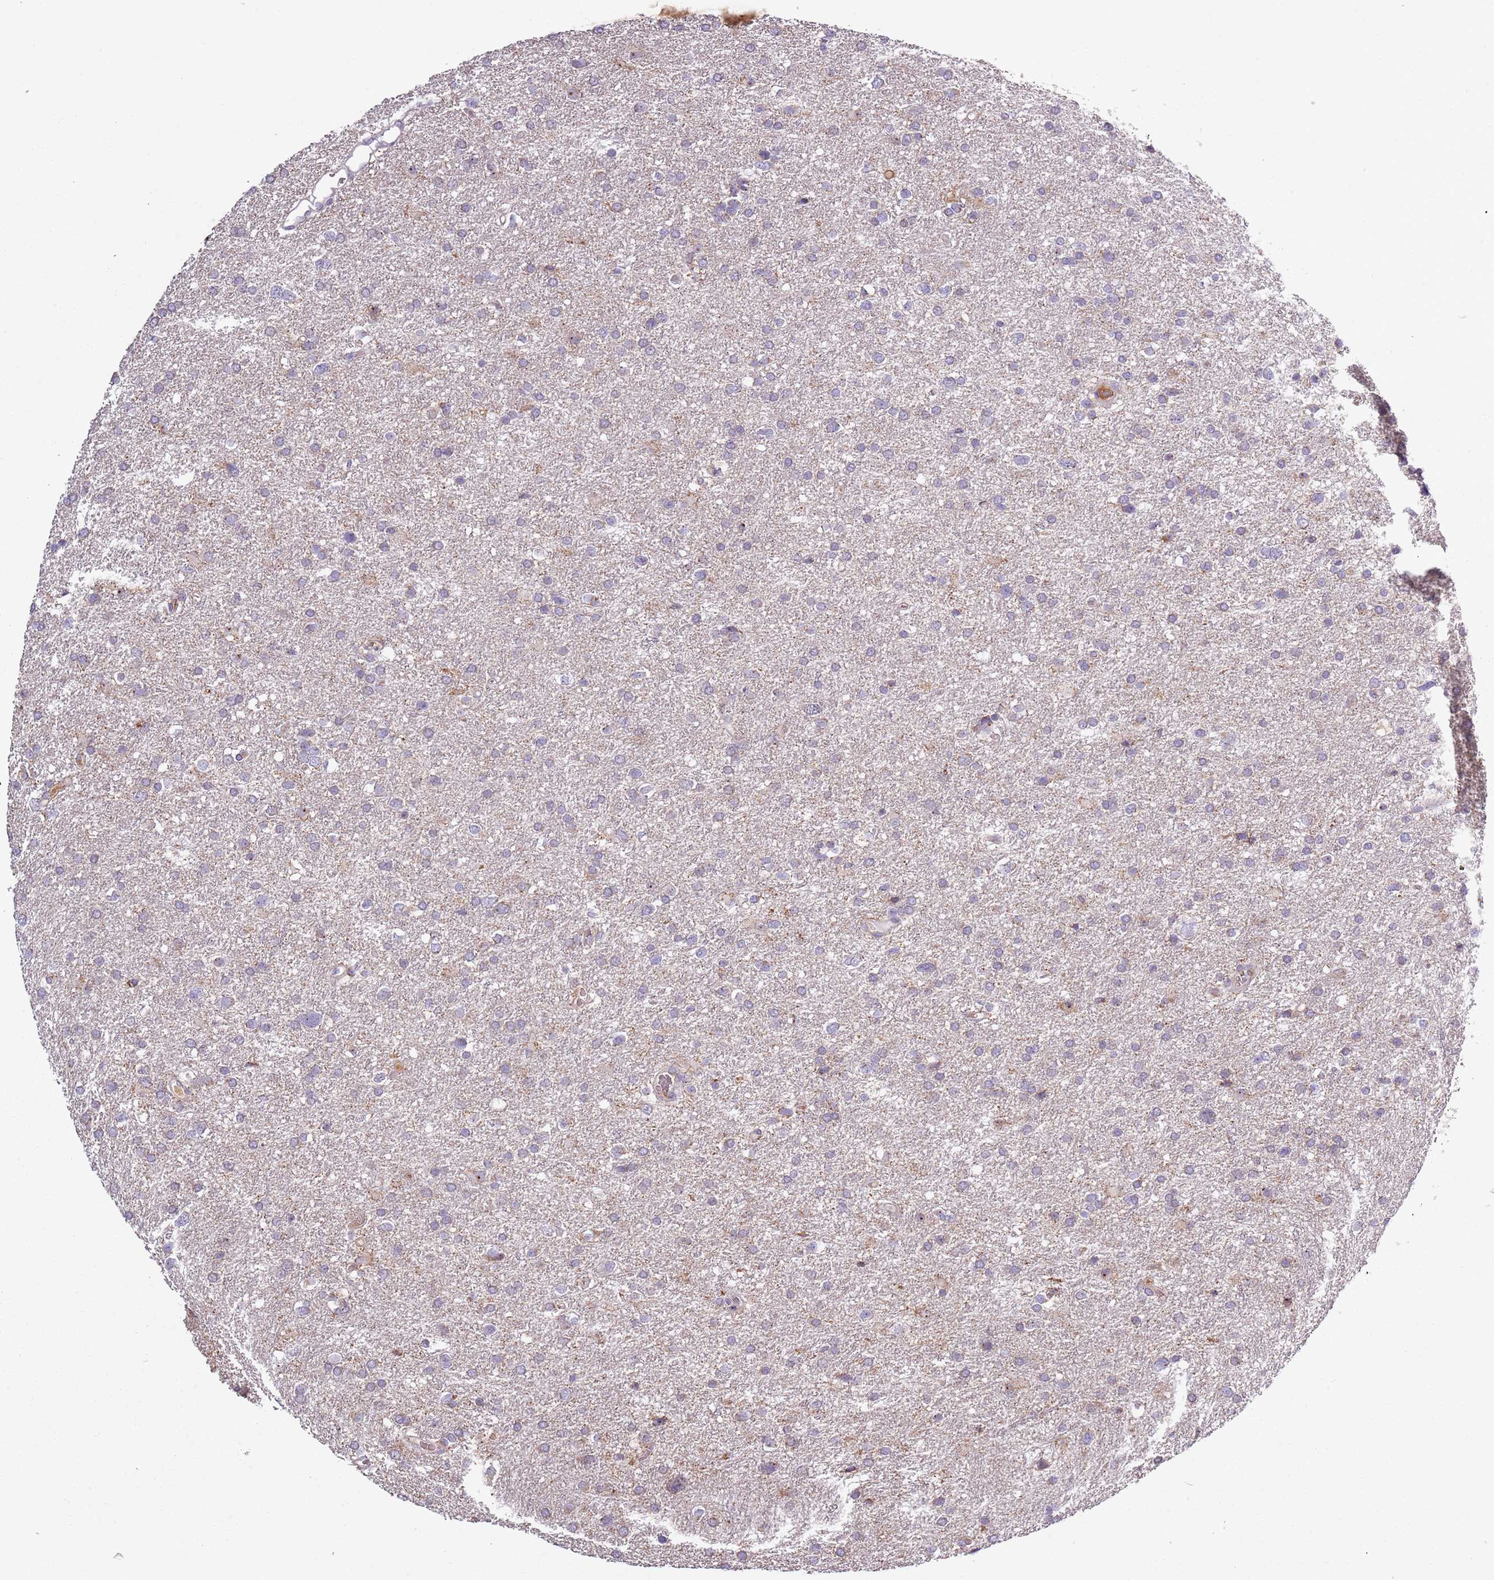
{"staining": {"intensity": "negative", "quantity": "none", "location": "none"}, "tissue": "glioma", "cell_type": "Tumor cells", "image_type": "cancer", "snomed": [{"axis": "morphology", "description": "Glioma, malignant, Low grade"}, {"axis": "topography", "description": "Brain"}], "caption": "Immunohistochemistry (IHC) of human malignant glioma (low-grade) demonstrates no staining in tumor cells.", "gene": "SYS1", "patient": {"sex": "female", "age": 32}}